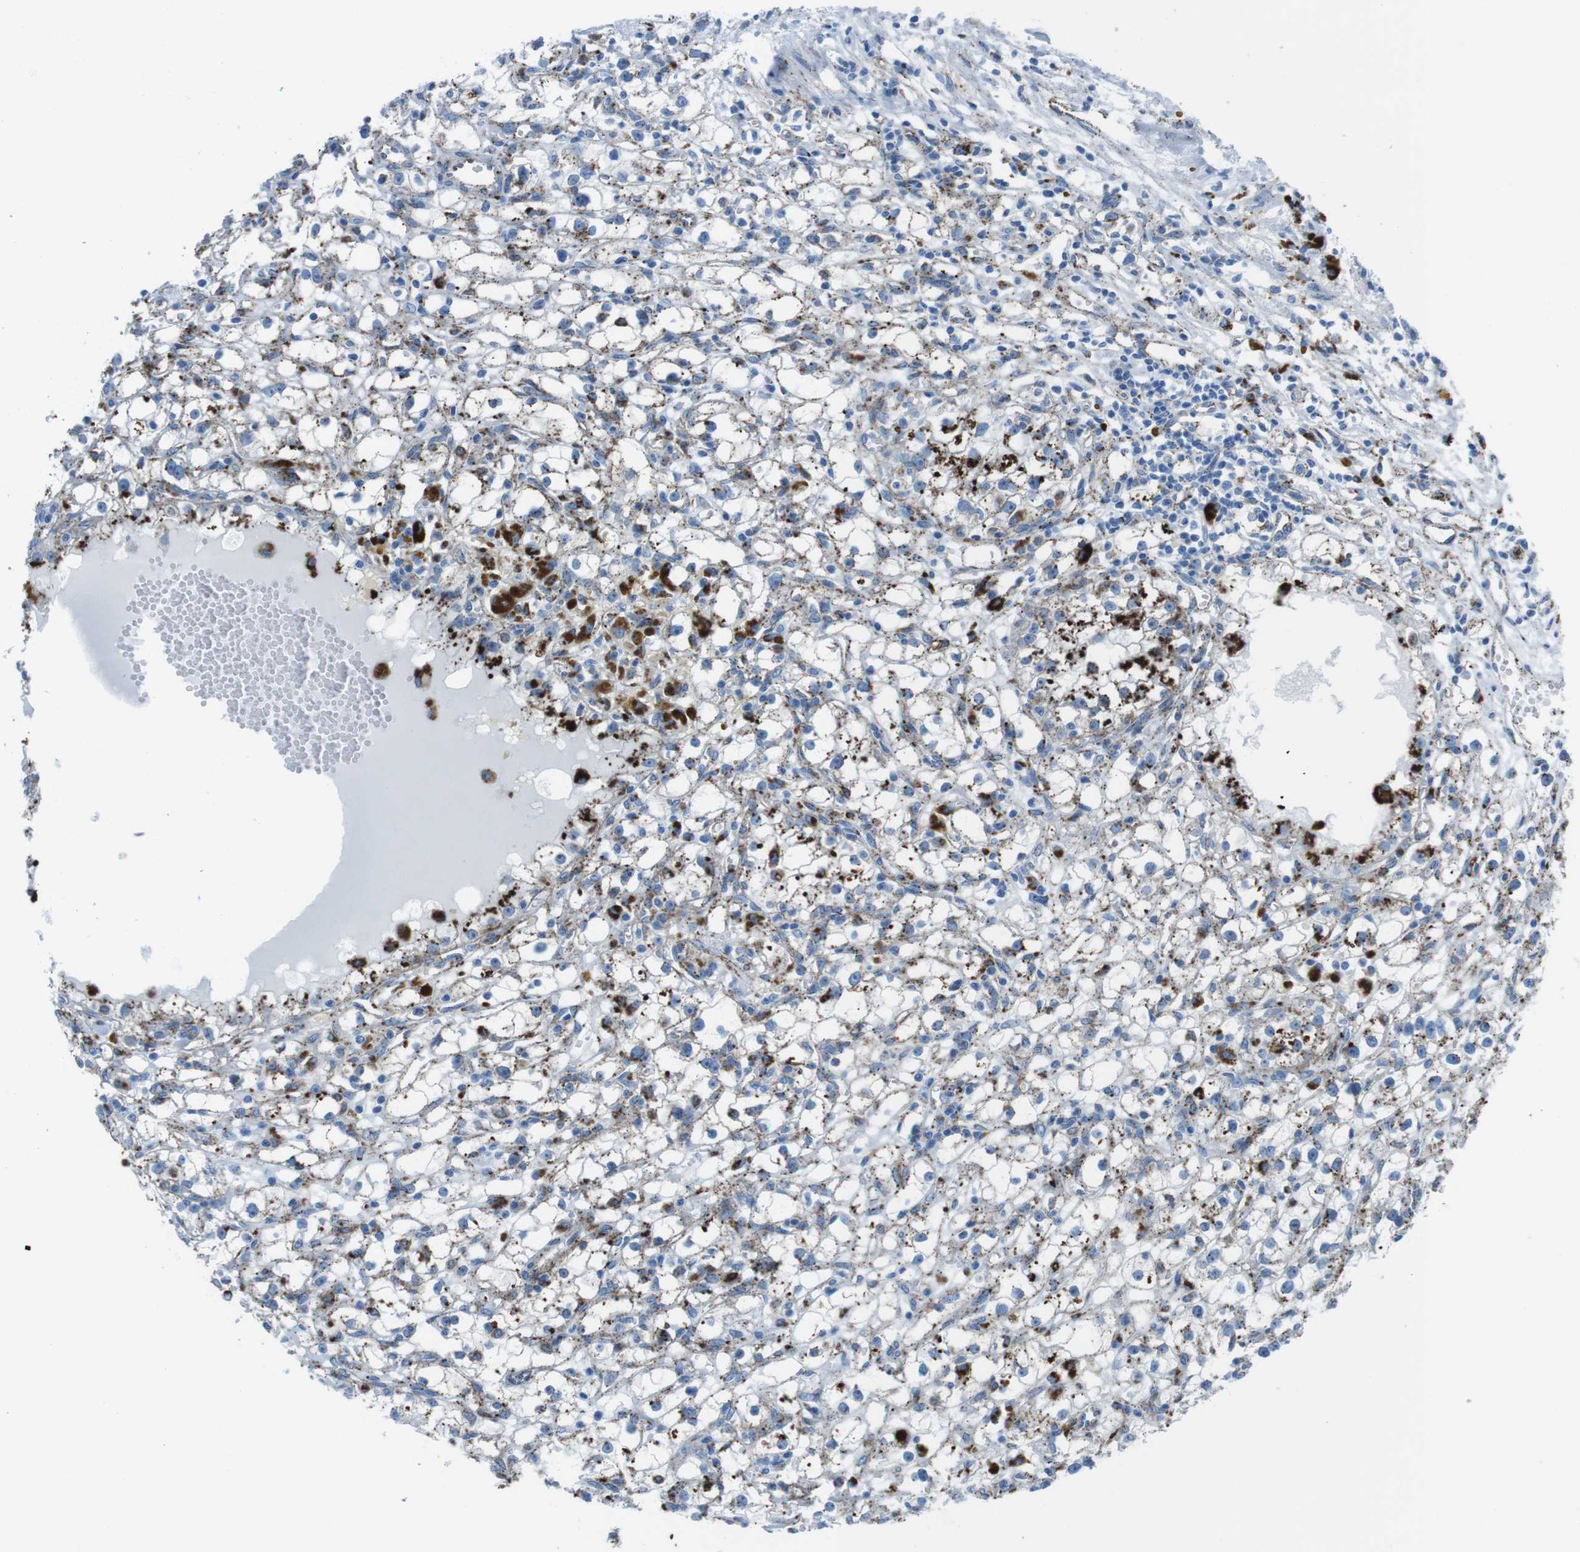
{"staining": {"intensity": "strong", "quantity": "<25%", "location": "cytoplasmic/membranous"}, "tissue": "renal cancer", "cell_type": "Tumor cells", "image_type": "cancer", "snomed": [{"axis": "morphology", "description": "Adenocarcinoma, NOS"}, {"axis": "topography", "description": "Kidney"}], "caption": "Immunohistochemistry micrograph of neoplastic tissue: human renal adenocarcinoma stained using immunohistochemistry (IHC) demonstrates medium levels of strong protein expression localized specifically in the cytoplasmic/membranous of tumor cells, appearing as a cytoplasmic/membranous brown color.", "gene": "SCARB2", "patient": {"sex": "male", "age": 56}}